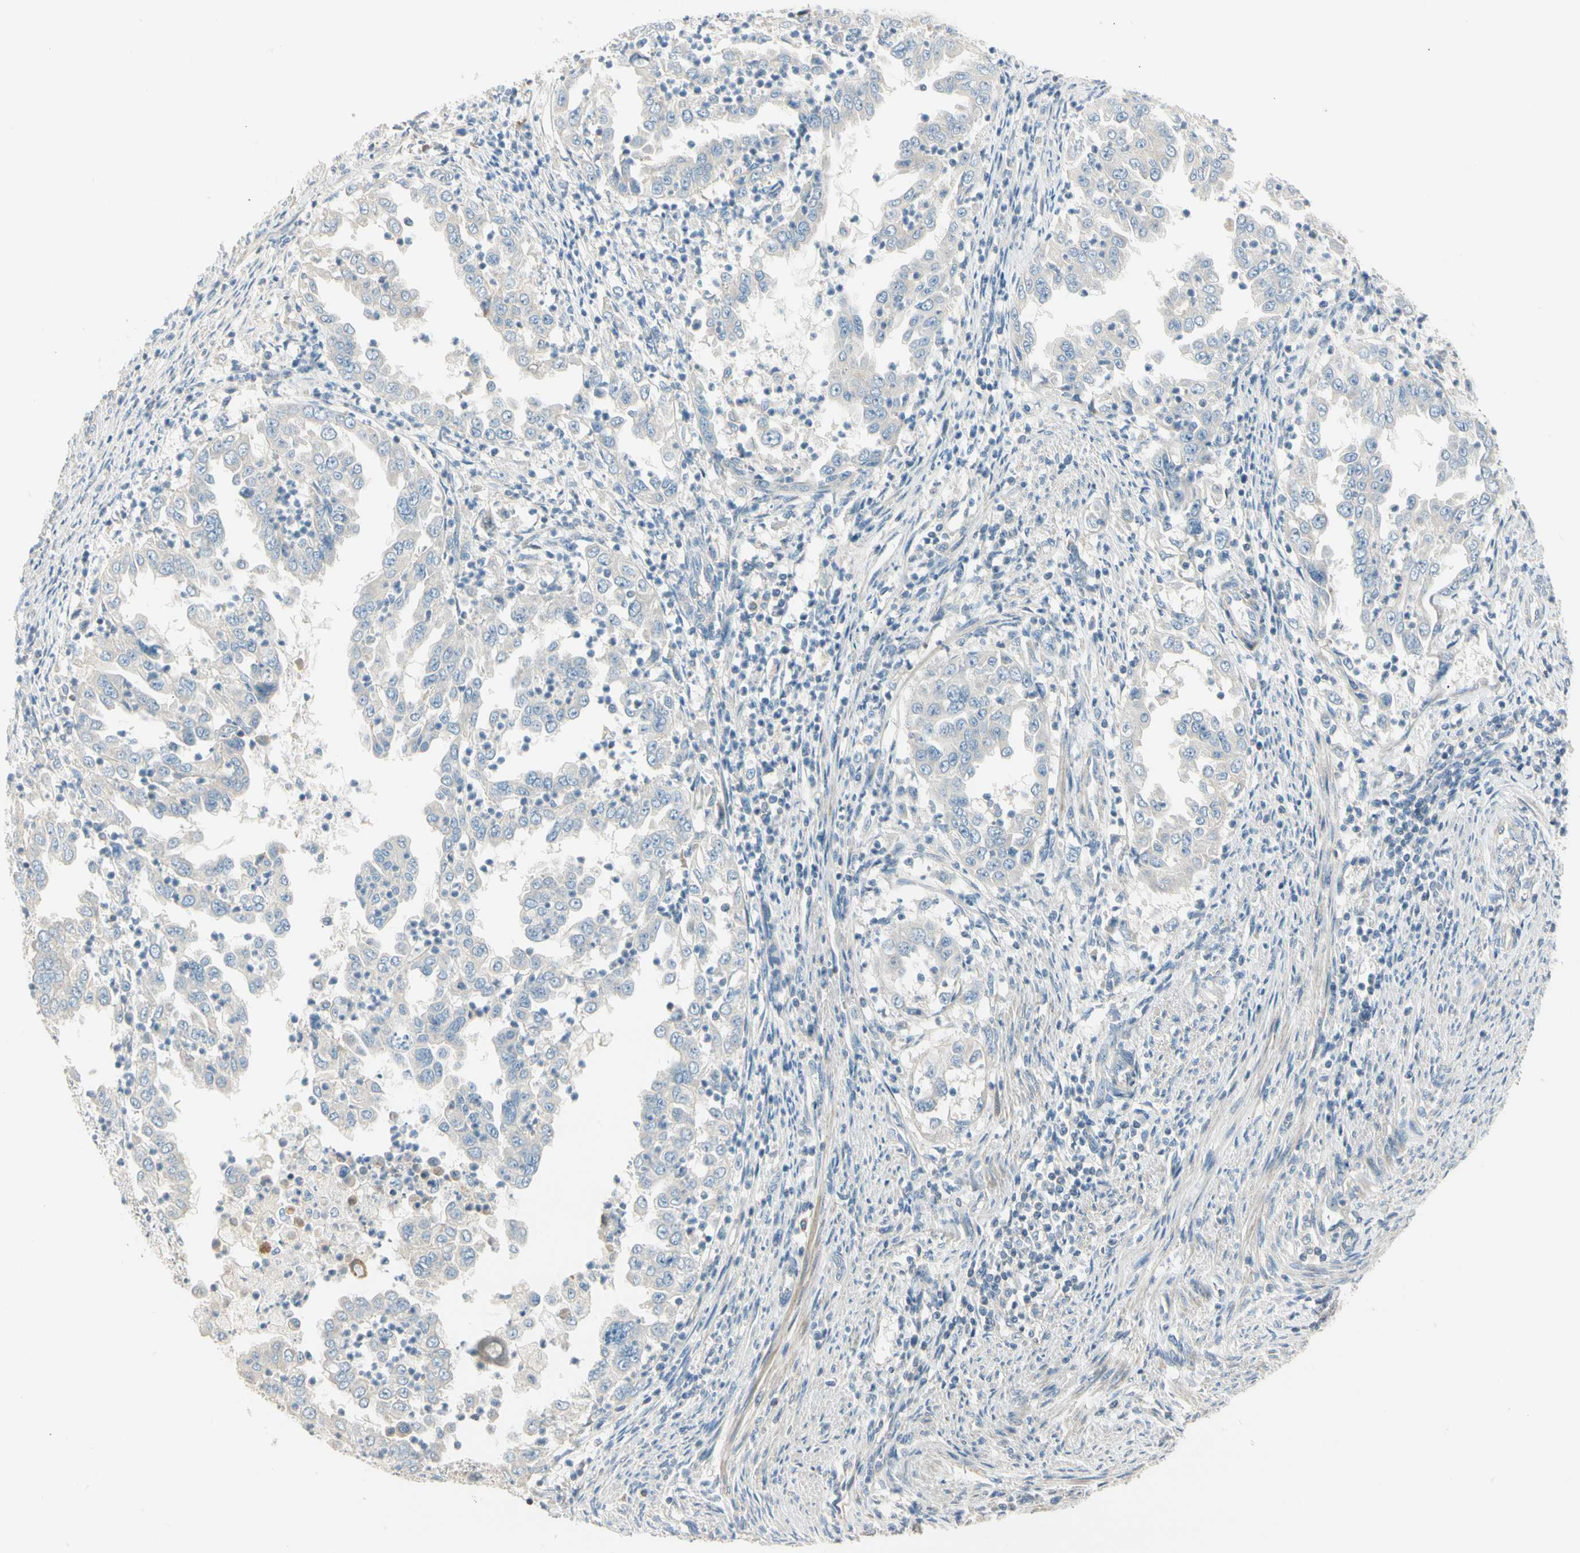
{"staining": {"intensity": "negative", "quantity": "none", "location": "none"}, "tissue": "endometrial cancer", "cell_type": "Tumor cells", "image_type": "cancer", "snomed": [{"axis": "morphology", "description": "Adenocarcinoma, NOS"}, {"axis": "topography", "description": "Endometrium"}], "caption": "There is no significant expression in tumor cells of endometrial adenocarcinoma.", "gene": "ADGRA3", "patient": {"sex": "female", "age": 85}}